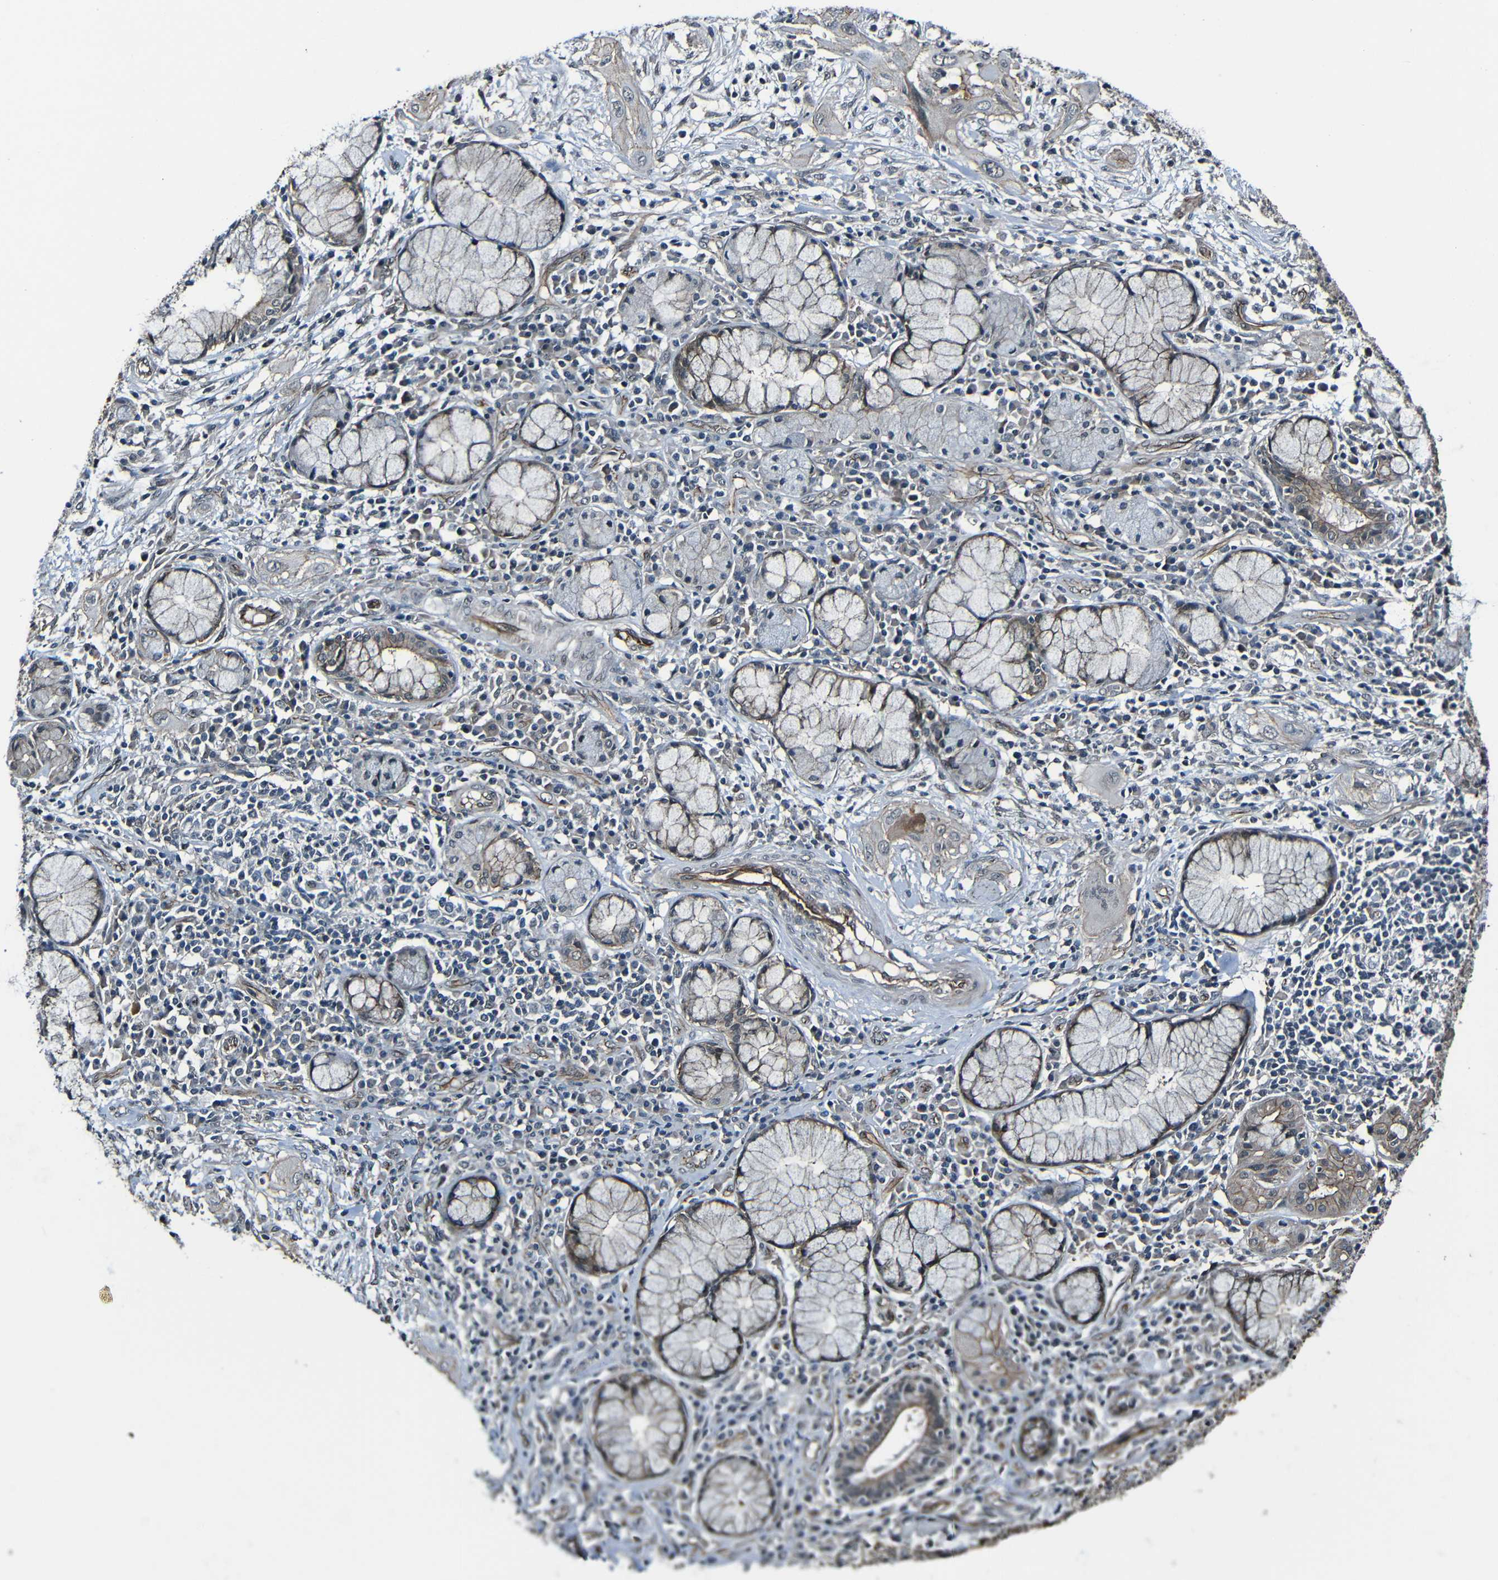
{"staining": {"intensity": "negative", "quantity": "none", "location": "none"}, "tissue": "lung cancer", "cell_type": "Tumor cells", "image_type": "cancer", "snomed": [{"axis": "morphology", "description": "Squamous cell carcinoma, NOS"}, {"axis": "topography", "description": "Lung"}], "caption": "High power microscopy photomicrograph of an immunohistochemistry (IHC) photomicrograph of squamous cell carcinoma (lung), revealing no significant expression in tumor cells.", "gene": "LGR5", "patient": {"sex": "female", "age": 47}}